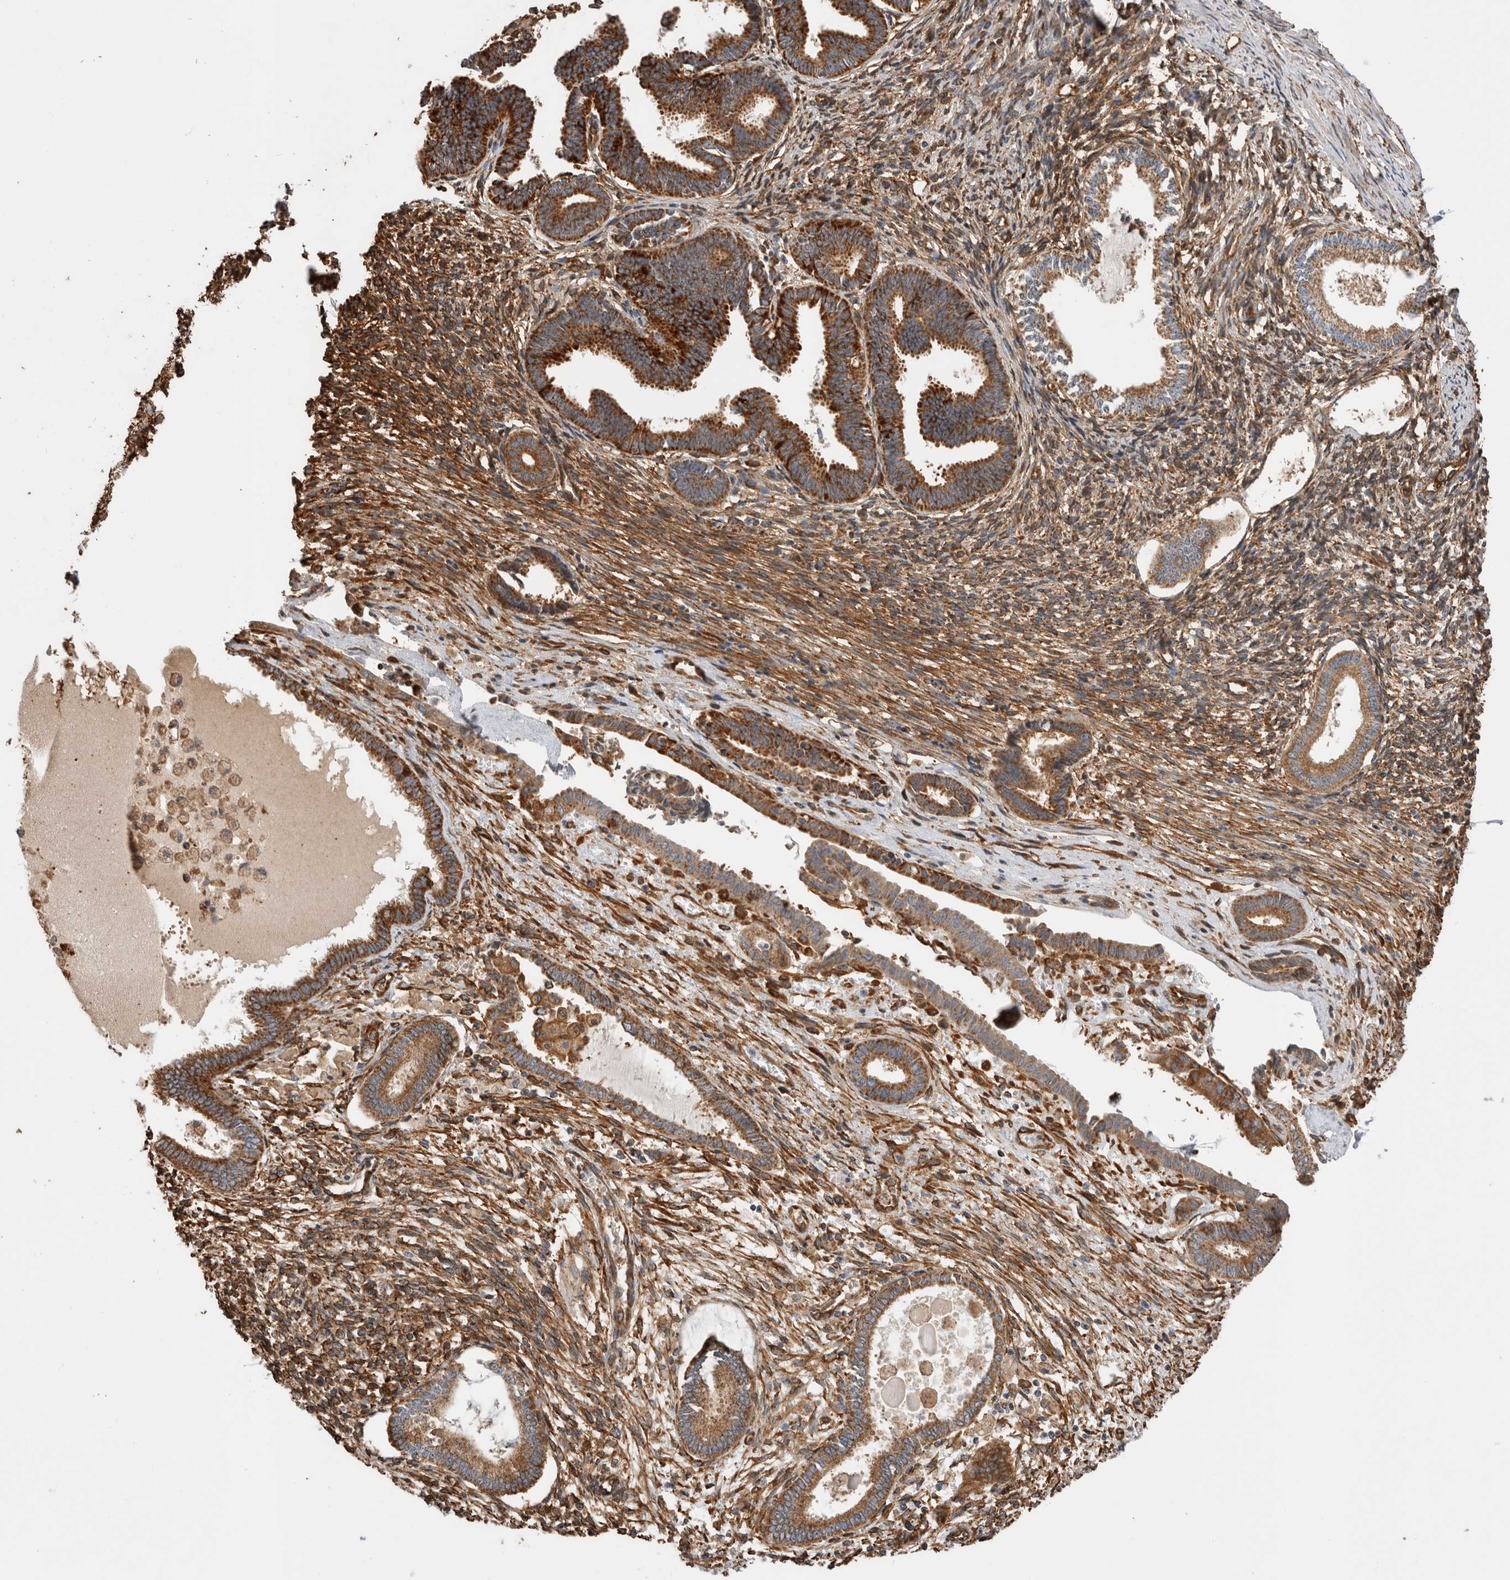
{"staining": {"intensity": "moderate", "quantity": "25%-75%", "location": "cytoplasmic/membranous"}, "tissue": "endometrium", "cell_type": "Cells in endometrial stroma", "image_type": "normal", "snomed": [{"axis": "morphology", "description": "Normal tissue, NOS"}, {"axis": "topography", "description": "Endometrium"}], "caption": "Endometrium stained with immunohistochemistry (IHC) reveals moderate cytoplasmic/membranous staining in about 25%-75% of cells in endometrial stroma.", "gene": "ZNF397", "patient": {"sex": "female", "age": 56}}